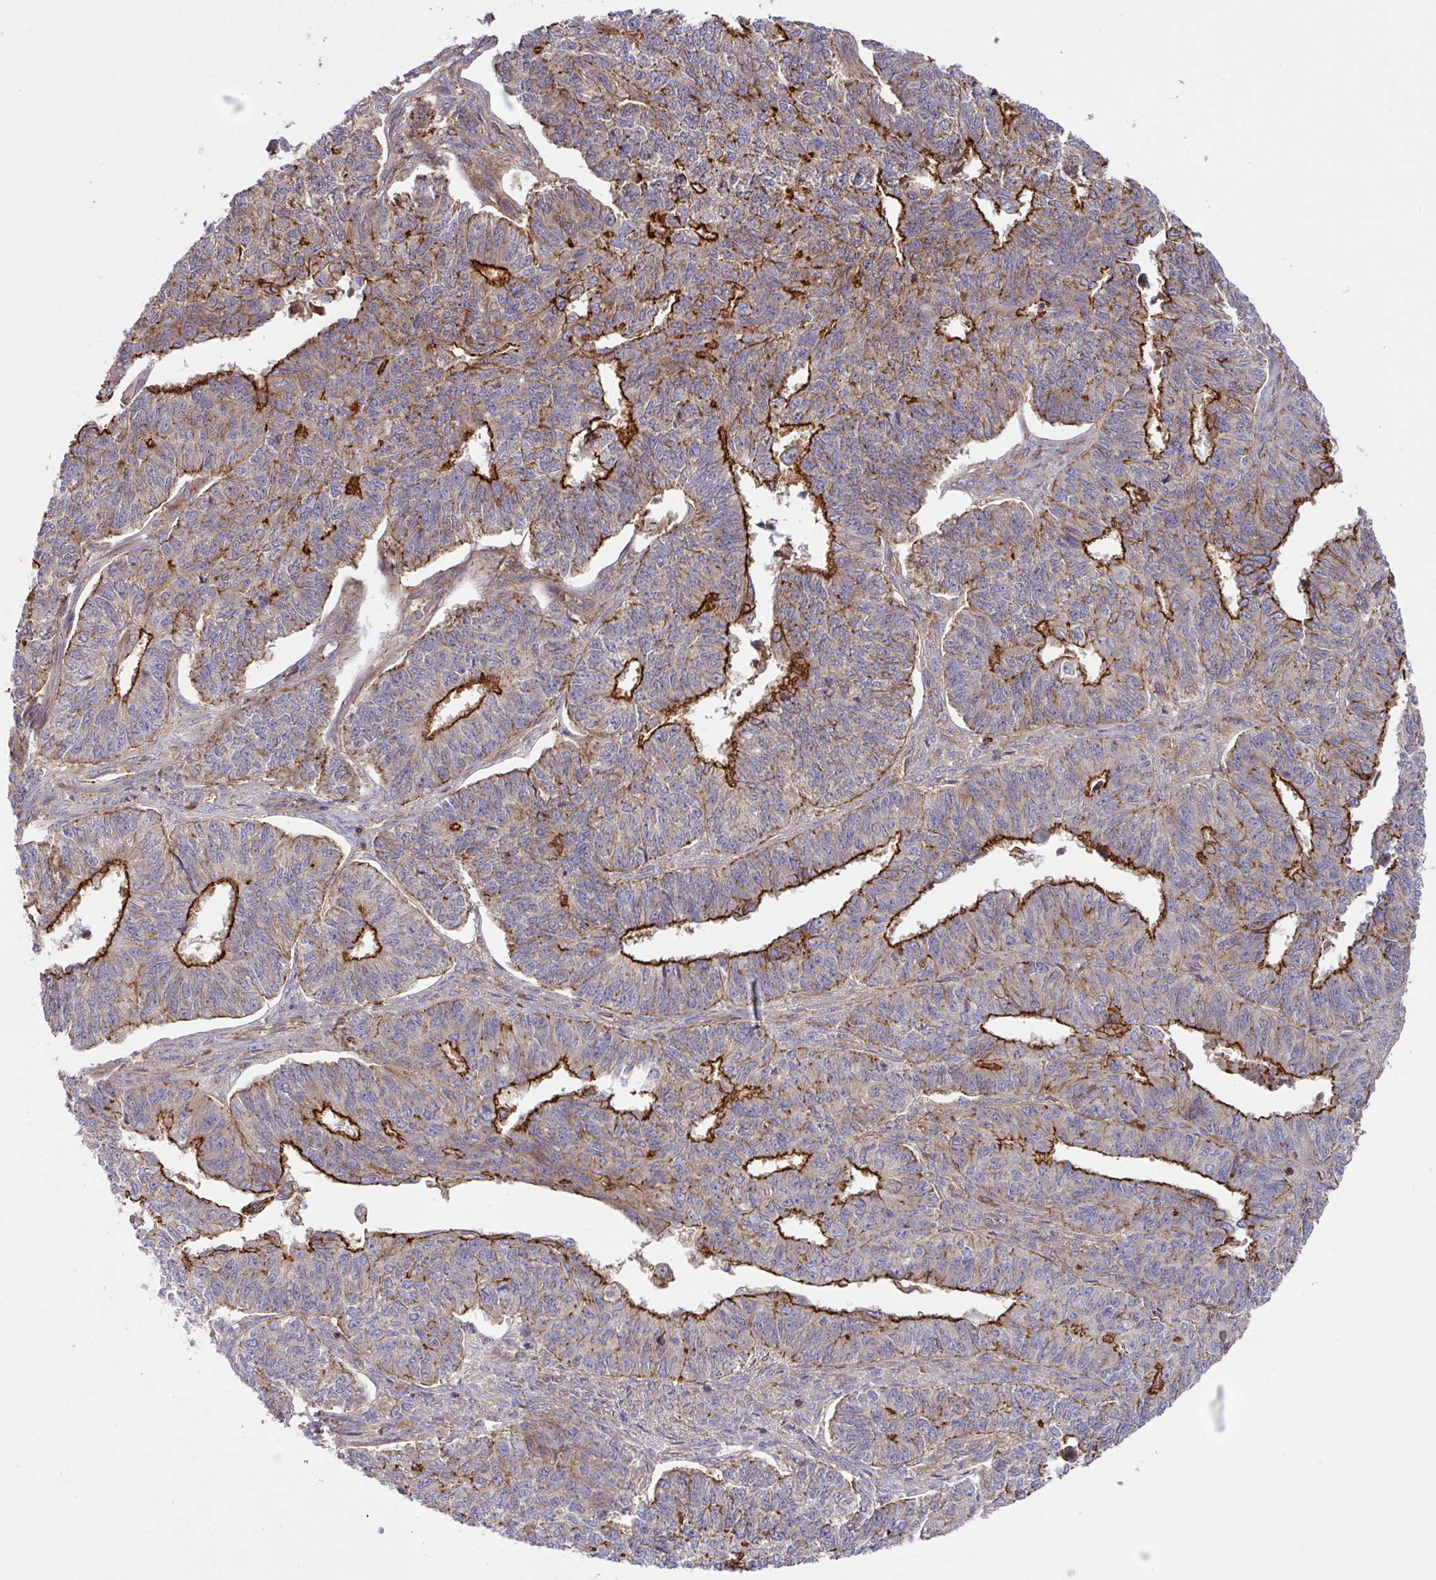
{"staining": {"intensity": "strong", "quantity": "25%-75%", "location": "cytoplasmic/membranous"}, "tissue": "endometrial cancer", "cell_type": "Tumor cells", "image_type": "cancer", "snomed": [{"axis": "morphology", "description": "Adenocarcinoma, NOS"}, {"axis": "topography", "description": "Endometrium"}], "caption": "This is an image of immunohistochemistry (IHC) staining of endometrial cancer, which shows strong staining in the cytoplasmic/membranous of tumor cells.", "gene": "RIC1", "patient": {"sex": "female", "age": 32}}